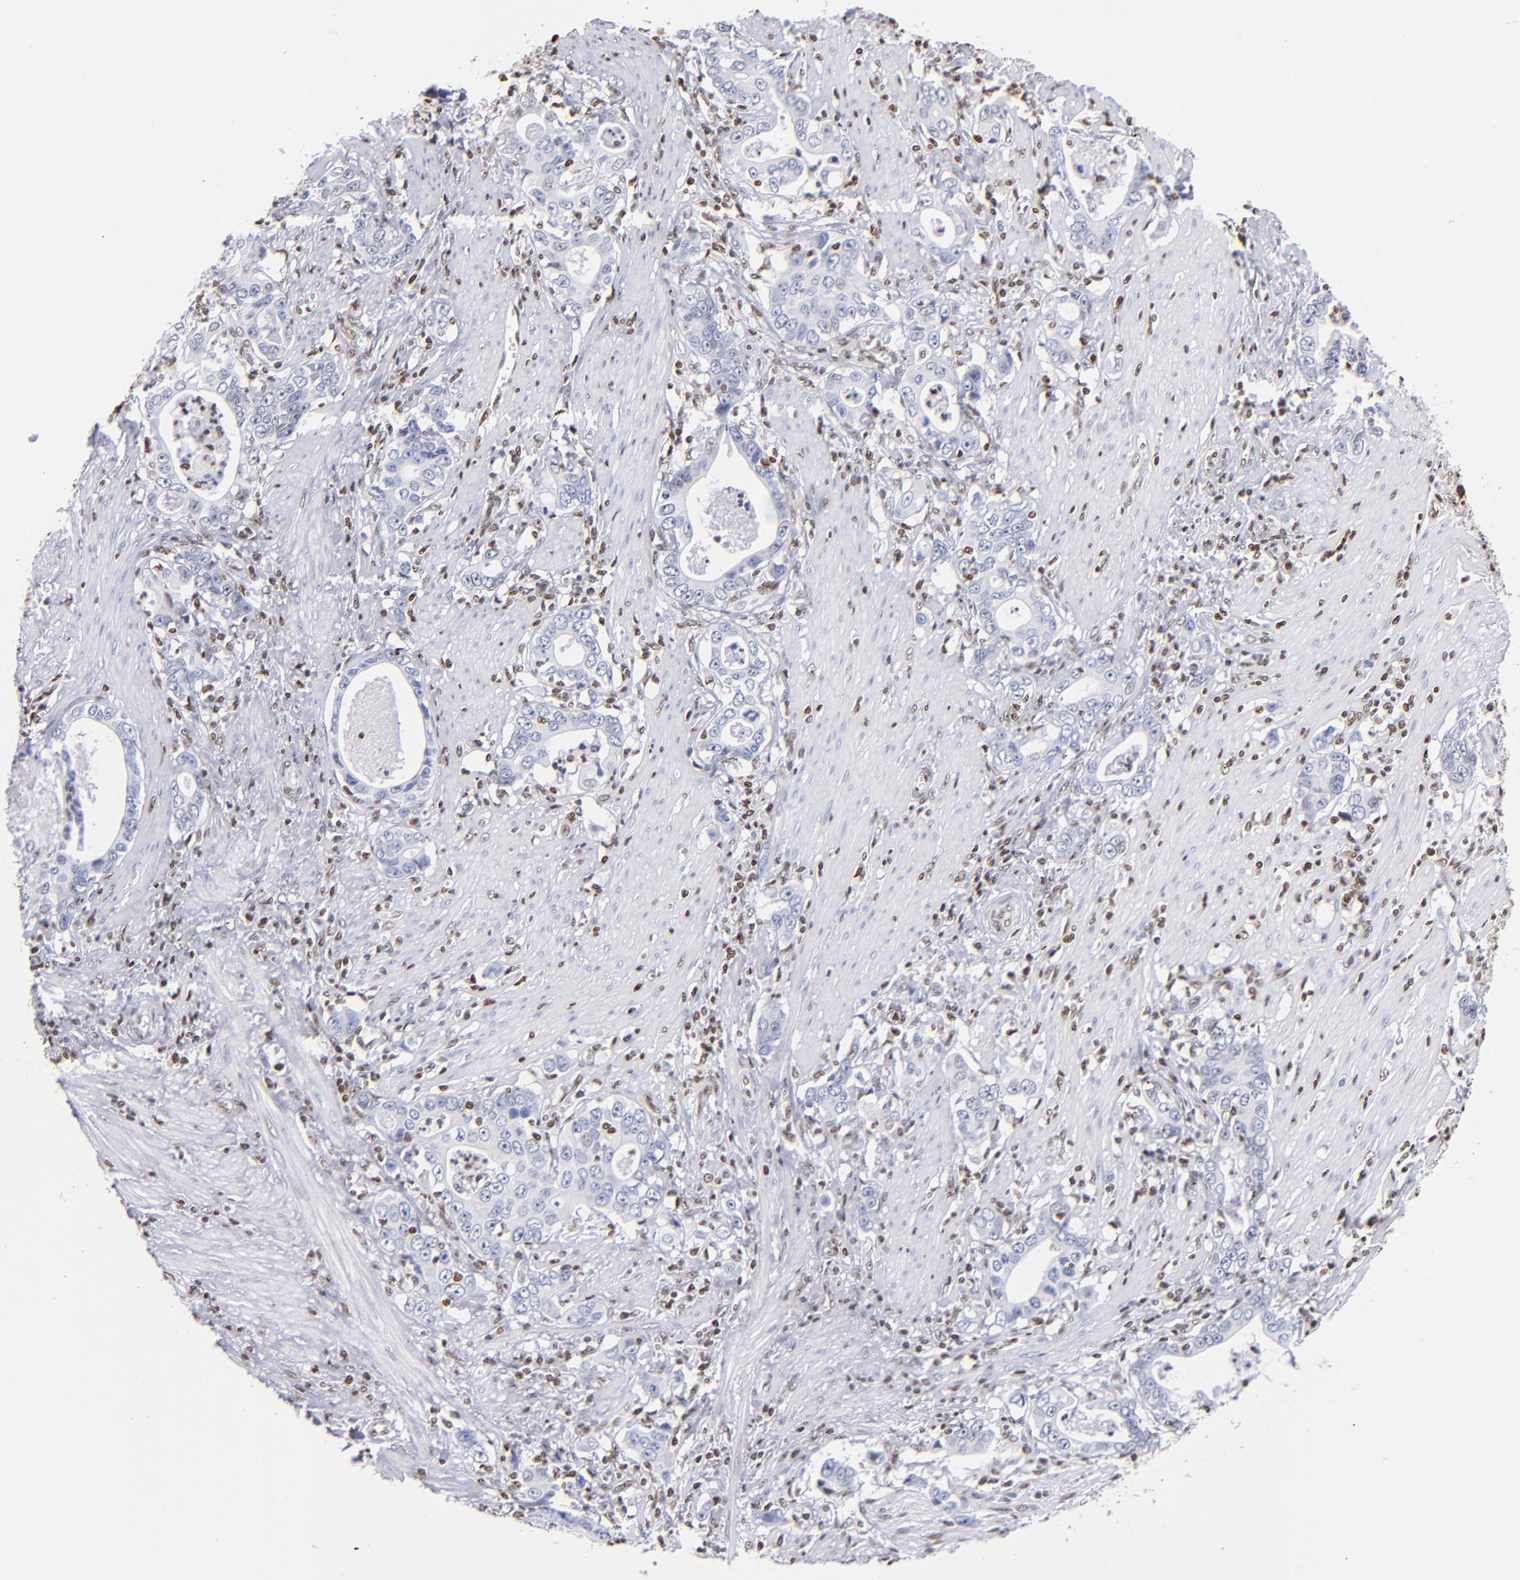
{"staining": {"intensity": "negative", "quantity": "none", "location": "none"}, "tissue": "stomach cancer", "cell_type": "Tumor cells", "image_type": "cancer", "snomed": [{"axis": "morphology", "description": "Adenocarcinoma, NOS"}, {"axis": "topography", "description": "Stomach, lower"}], "caption": "DAB (3,3'-diaminobenzidine) immunohistochemical staining of adenocarcinoma (stomach) reveals no significant staining in tumor cells.", "gene": "IFI16", "patient": {"sex": "female", "age": 72}}